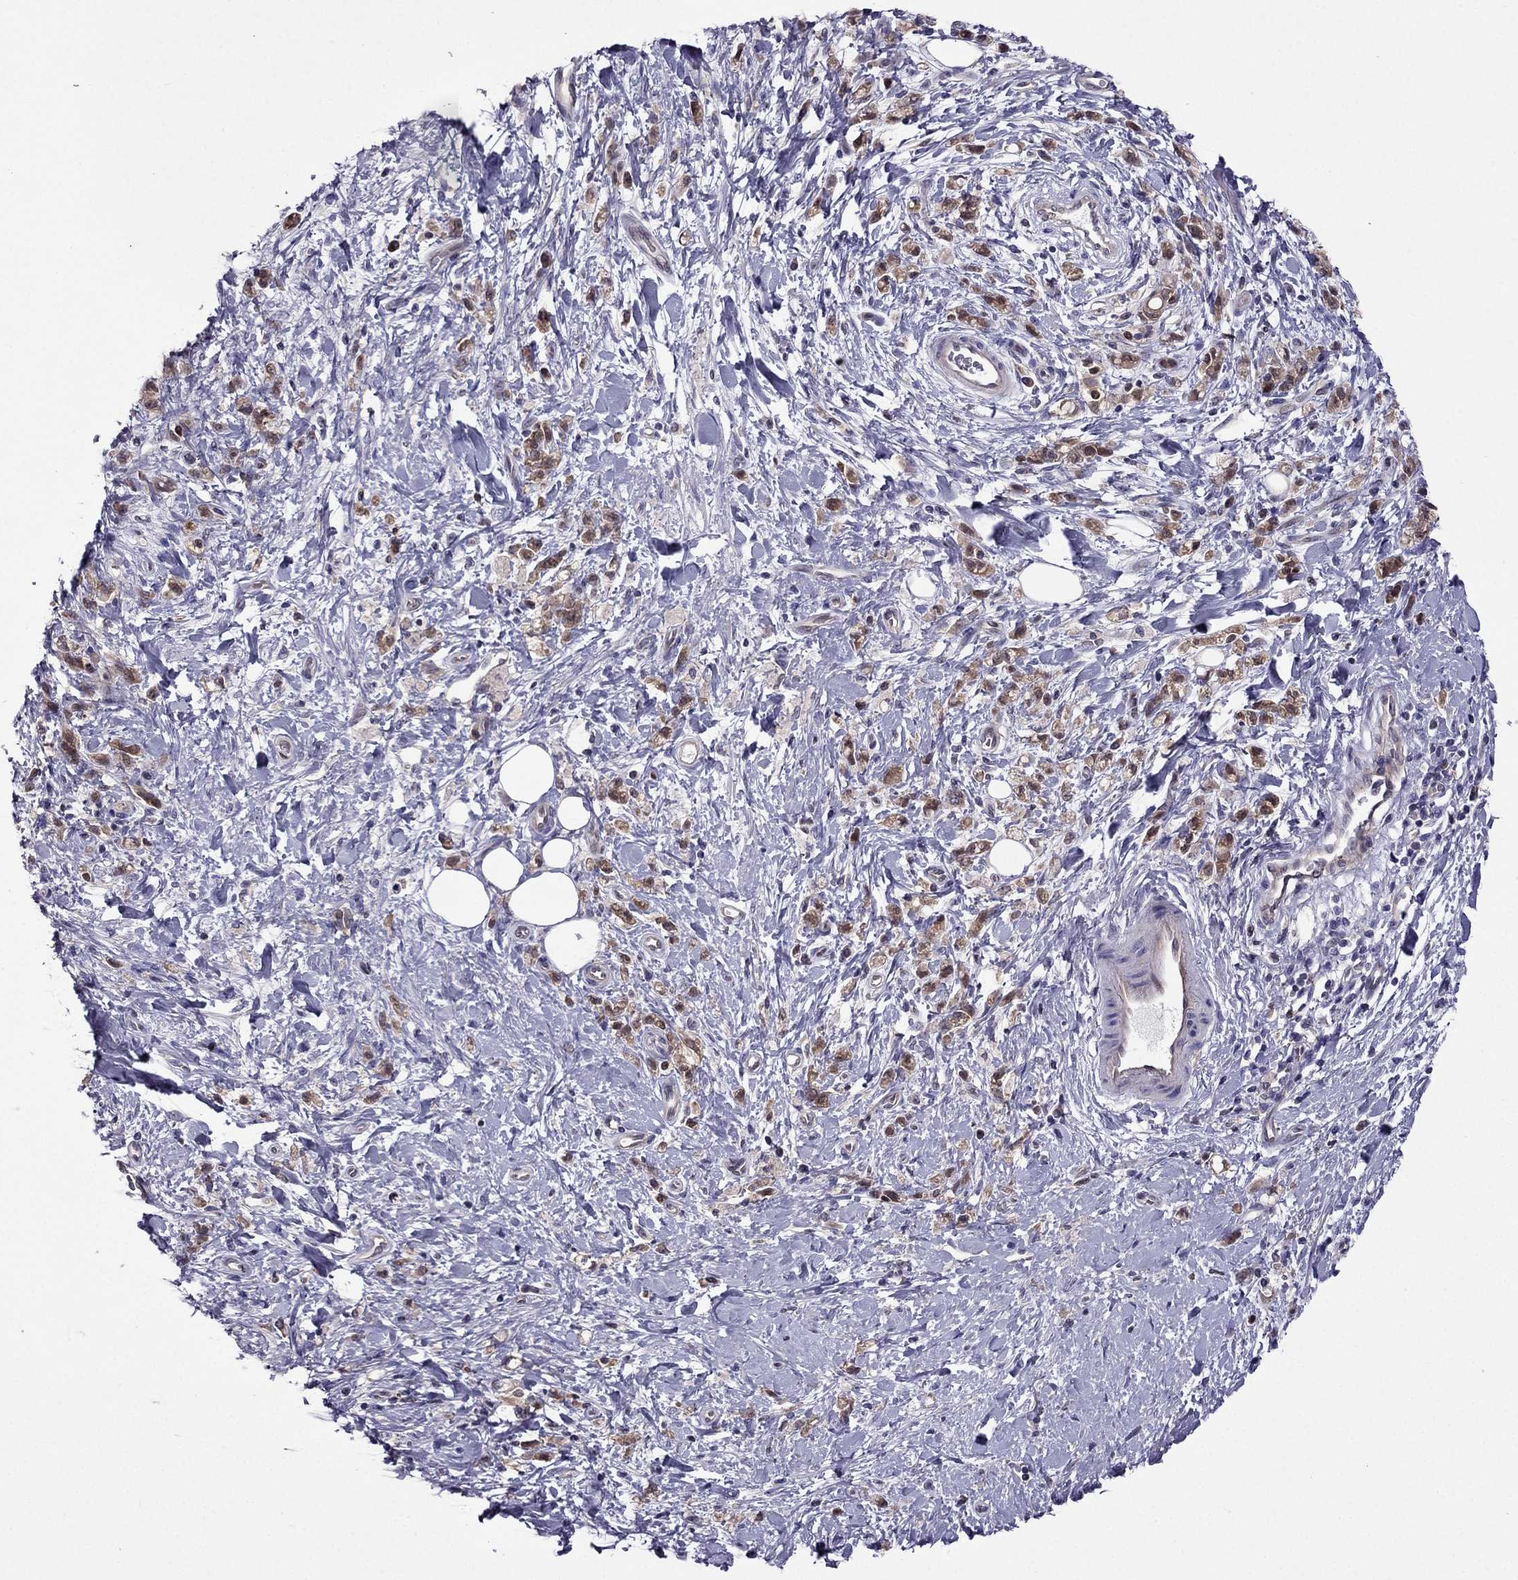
{"staining": {"intensity": "moderate", "quantity": ">75%", "location": "cytoplasmic/membranous"}, "tissue": "stomach cancer", "cell_type": "Tumor cells", "image_type": "cancer", "snomed": [{"axis": "morphology", "description": "Adenocarcinoma, NOS"}, {"axis": "topography", "description": "Stomach"}], "caption": "Adenocarcinoma (stomach) stained with a brown dye shows moderate cytoplasmic/membranous positive expression in approximately >75% of tumor cells.", "gene": "CDK5", "patient": {"sex": "male", "age": 77}}